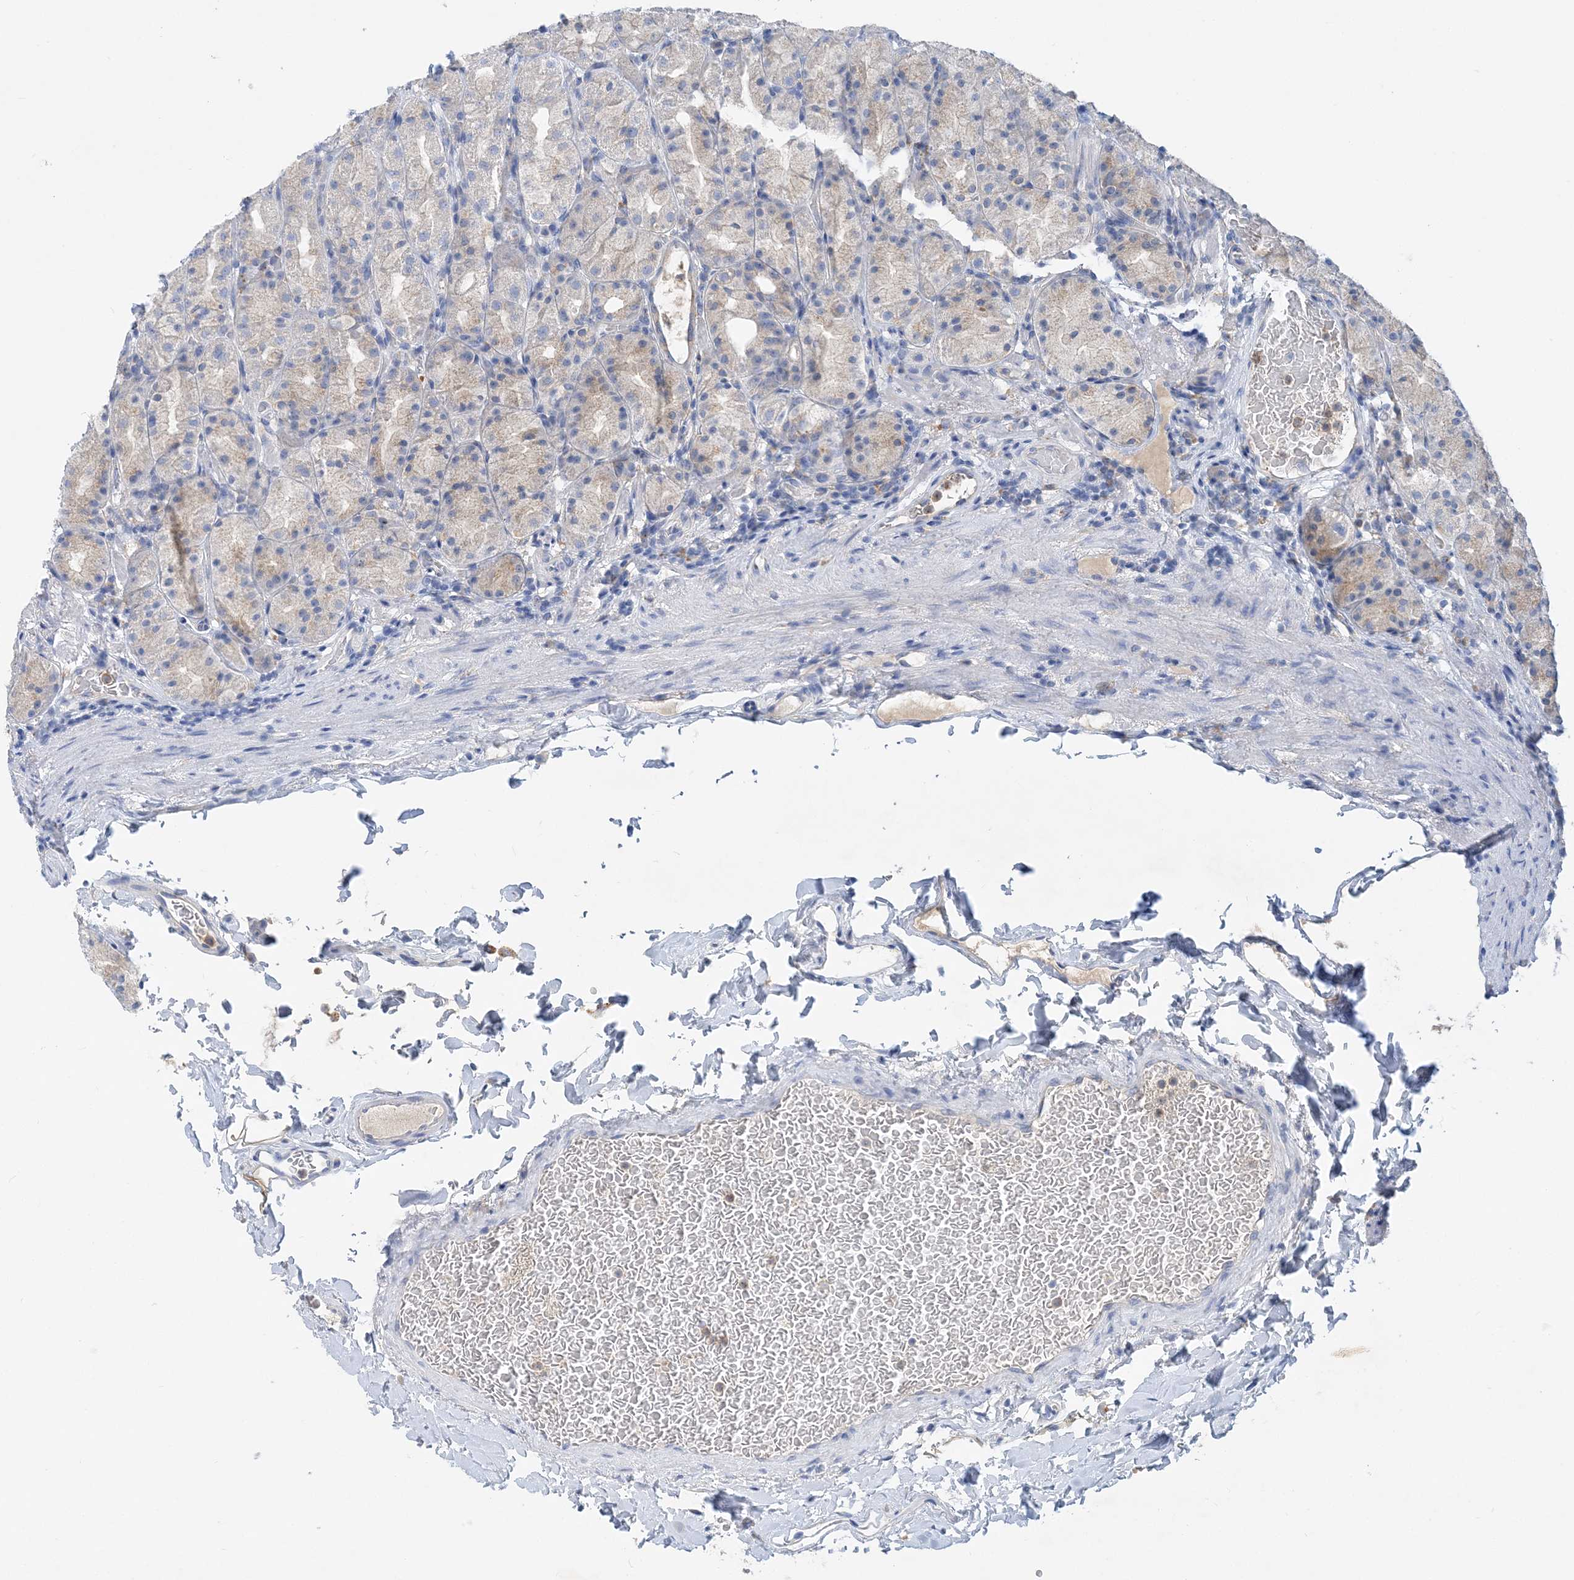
{"staining": {"intensity": "negative", "quantity": "none", "location": "none"}, "tissue": "stomach", "cell_type": "Glandular cells", "image_type": "normal", "snomed": [{"axis": "morphology", "description": "Normal tissue, NOS"}, {"axis": "topography", "description": "Stomach, upper"}], "caption": "This is an IHC photomicrograph of benign stomach. There is no staining in glandular cells.", "gene": "GRINA", "patient": {"sex": "male", "age": 68}}